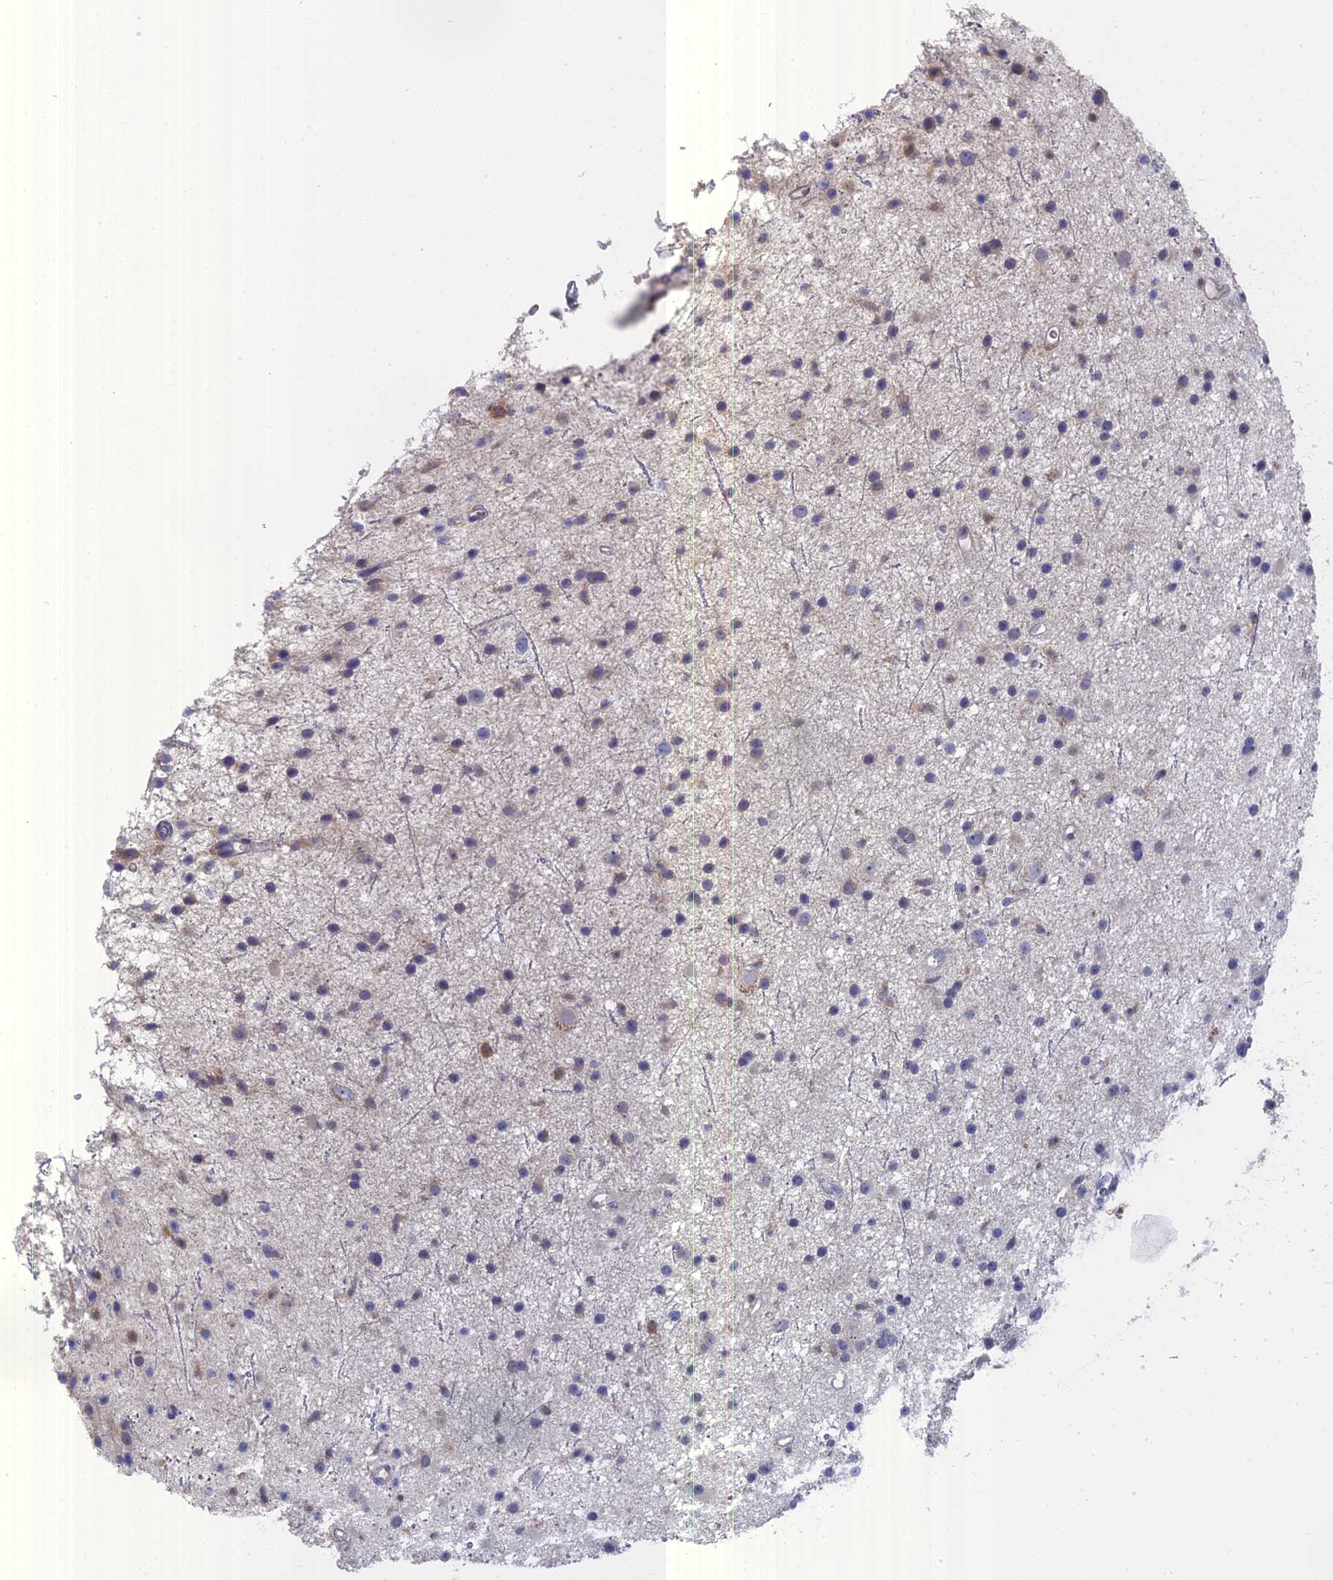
{"staining": {"intensity": "negative", "quantity": "none", "location": "none"}, "tissue": "glioma", "cell_type": "Tumor cells", "image_type": "cancer", "snomed": [{"axis": "morphology", "description": "Glioma, malignant, Low grade"}, {"axis": "topography", "description": "Cerebral cortex"}], "caption": "The photomicrograph shows no staining of tumor cells in glioma. Brightfield microscopy of IHC stained with DAB (3,3'-diaminobenzidine) (brown) and hematoxylin (blue), captured at high magnification.", "gene": "NCF4", "patient": {"sex": "female", "age": 39}}